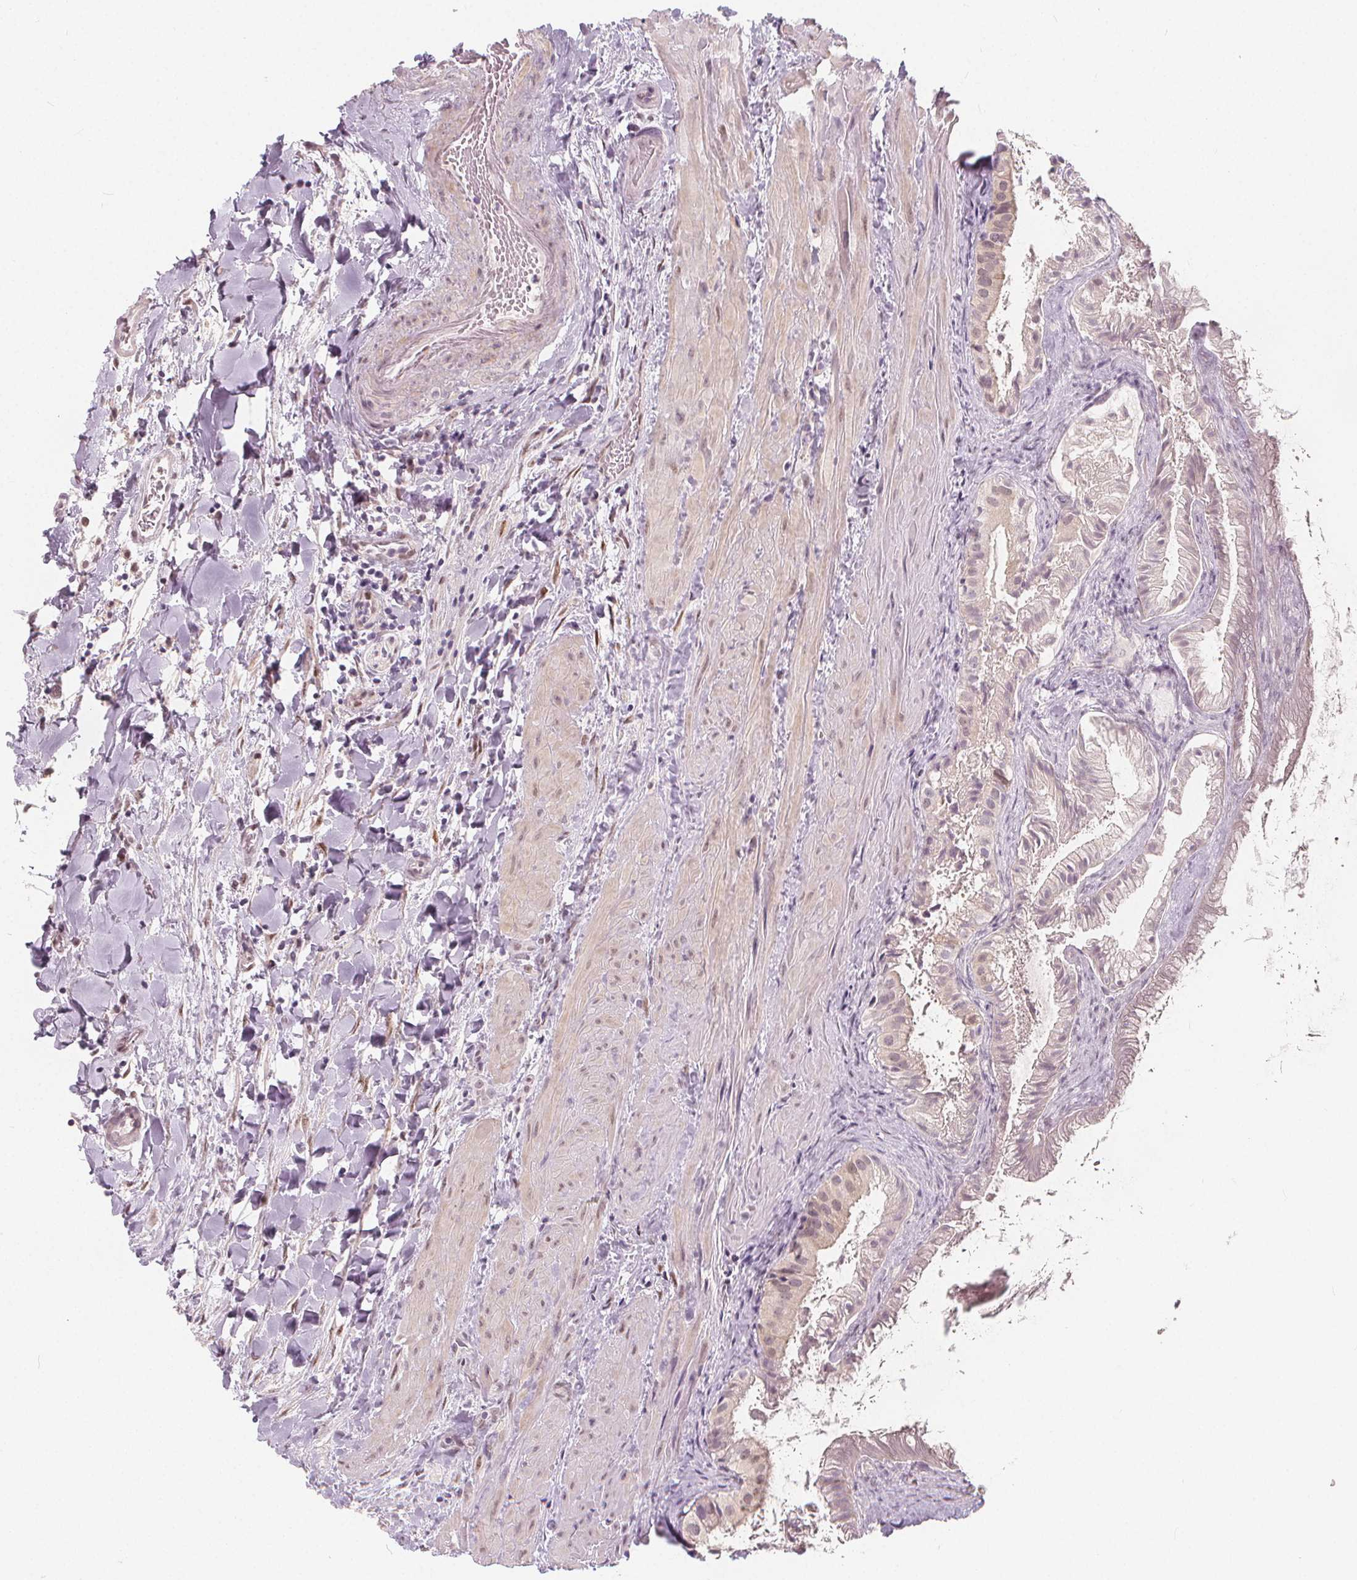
{"staining": {"intensity": "weak", "quantity": "<25%", "location": "cytoplasmic/membranous"}, "tissue": "gallbladder", "cell_type": "Glandular cells", "image_type": "normal", "snomed": [{"axis": "morphology", "description": "Normal tissue, NOS"}, {"axis": "topography", "description": "Gallbladder"}], "caption": "Immunohistochemistry (IHC) image of benign gallbladder: human gallbladder stained with DAB (3,3'-diaminobenzidine) reveals no significant protein positivity in glandular cells.", "gene": "DRC3", "patient": {"sex": "male", "age": 70}}